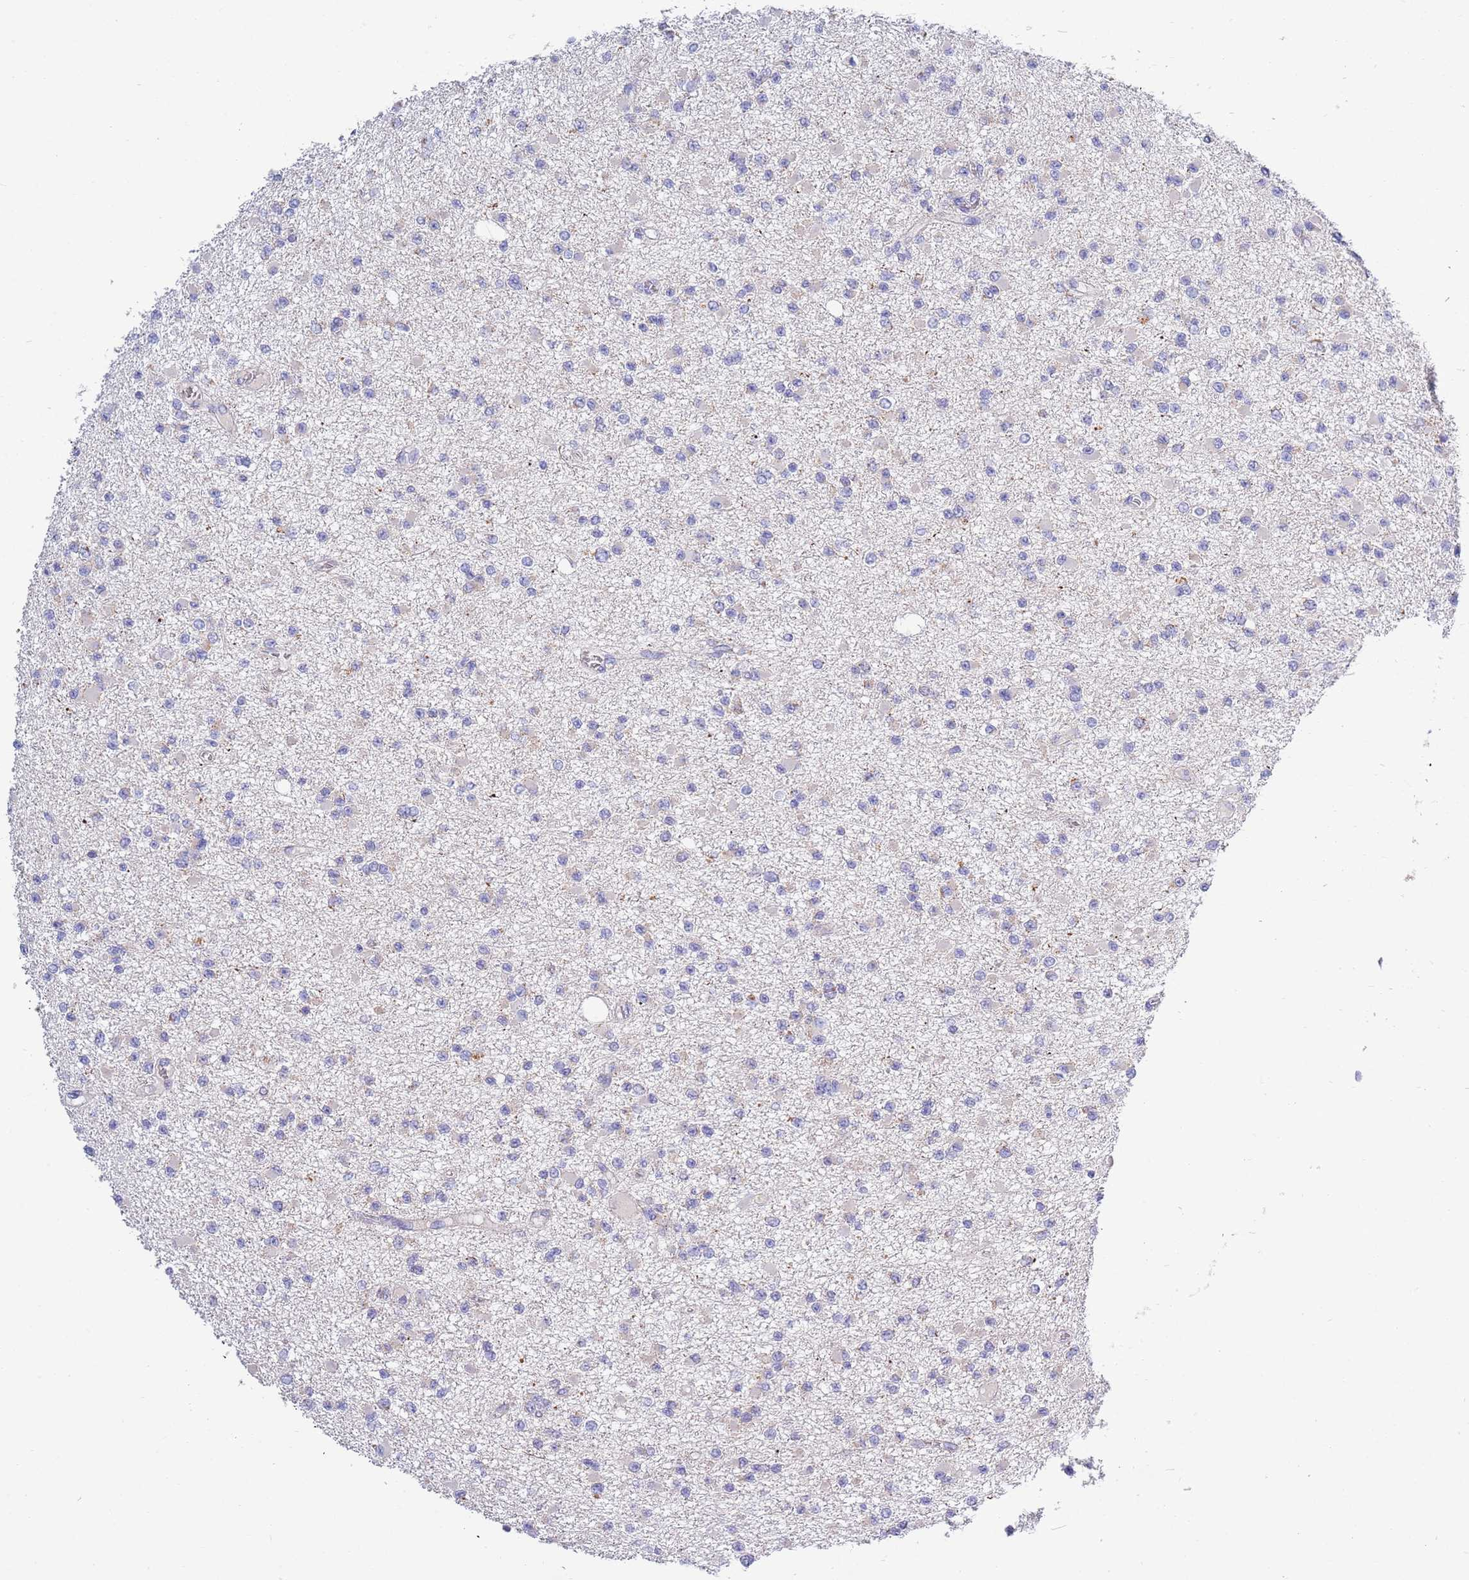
{"staining": {"intensity": "negative", "quantity": "none", "location": "none"}, "tissue": "glioma", "cell_type": "Tumor cells", "image_type": "cancer", "snomed": [{"axis": "morphology", "description": "Glioma, malignant, Low grade"}, {"axis": "topography", "description": "Brain"}], "caption": "Immunohistochemistry of low-grade glioma (malignant) displays no expression in tumor cells.", "gene": "EMC8", "patient": {"sex": "female", "age": 22}}